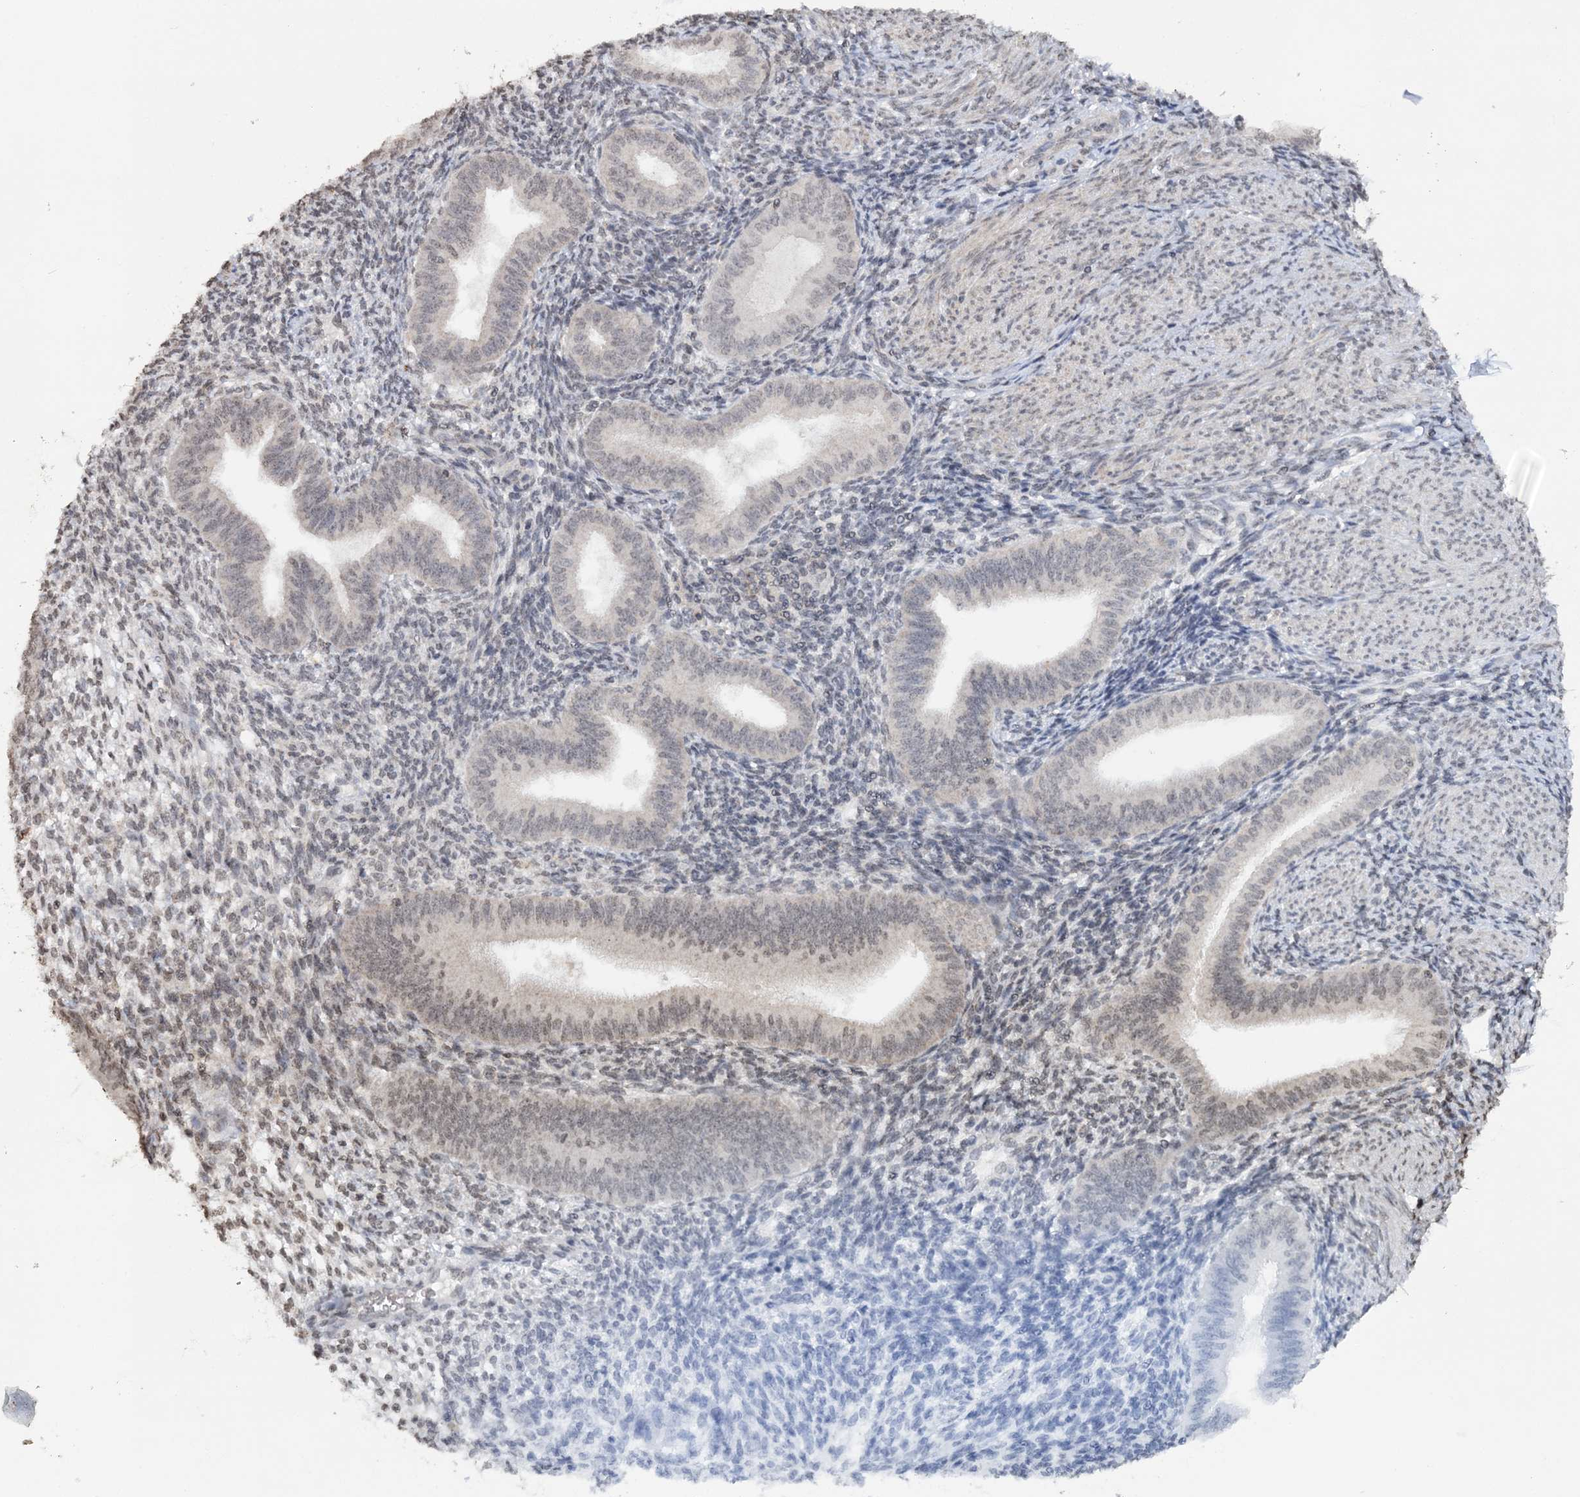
{"staining": {"intensity": "moderate", "quantity": "<25%", "location": "nuclear"}, "tissue": "endometrium", "cell_type": "Cells in endometrial stroma", "image_type": "normal", "snomed": [{"axis": "morphology", "description": "Normal tissue, NOS"}, {"axis": "topography", "description": "Uterus"}, {"axis": "topography", "description": "Endometrium"}], "caption": "Cells in endometrial stroma demonstrate low levels of moderate nuclear positivity in approximately <25% of cells in benign human endometrium. Nuclei are stained in blue.", "gene": "SOWAHB", "patient": {"sex": "female", "age": 48}}